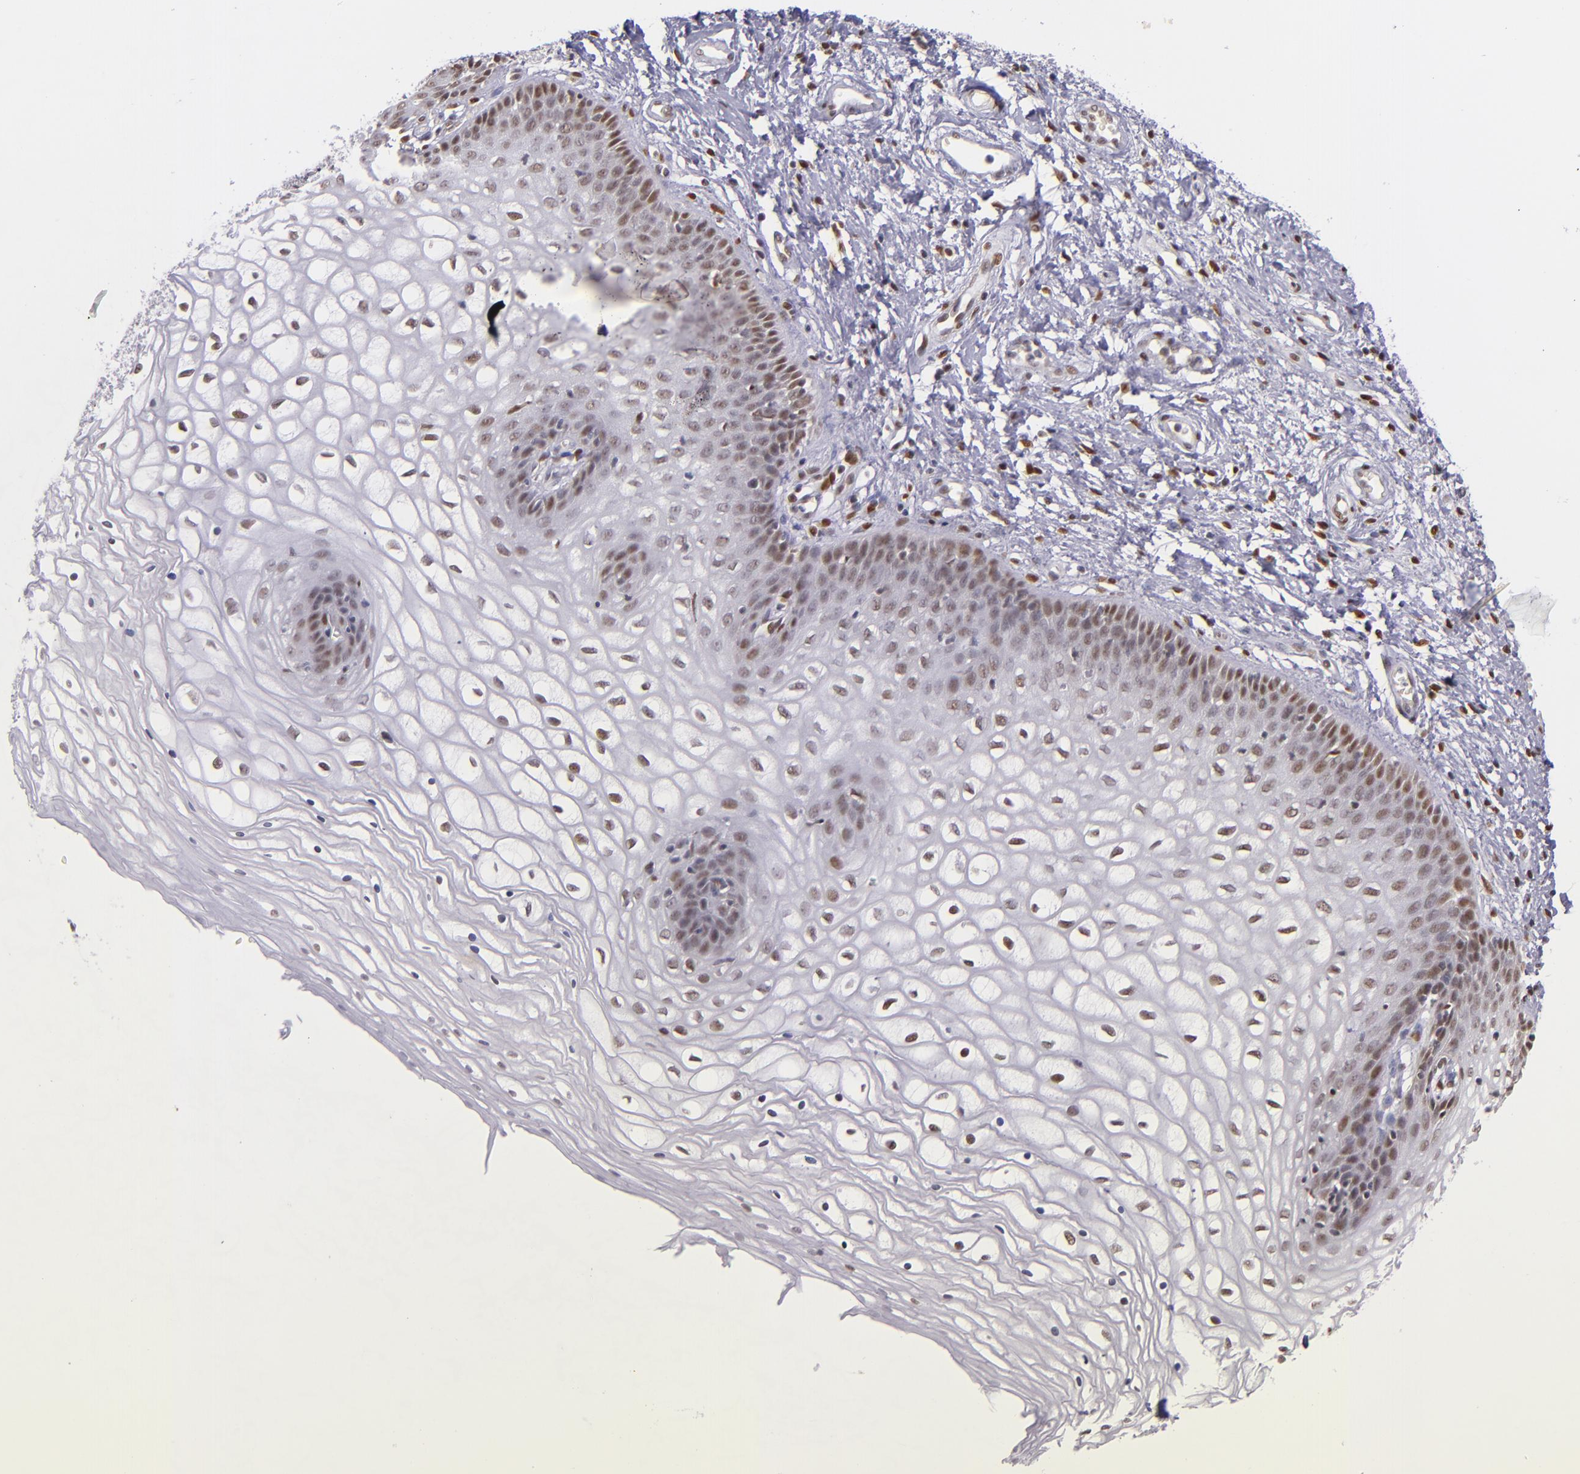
{"staining": {"intensity": "weak", "quantity": "25%-75%", "location": "nuclear"}, "tissue": "vagina", "cell_type": "Squamous epithelial cells", "image_type": "normal", "snomed": [{"axis": "morphology", "description": "Normal tissue, NOS"}, {"axis": "topography", "description": "Vagina"}], "caption": "A high-resolution micrograph shows immunohistochemistry staining of benign vagina, which reveals weak nuclear positivity in approximately 25%-75% of squamous epithelial cells.", "gene": "NCOR2", "patient": {"sex": "female", "age": 34}}